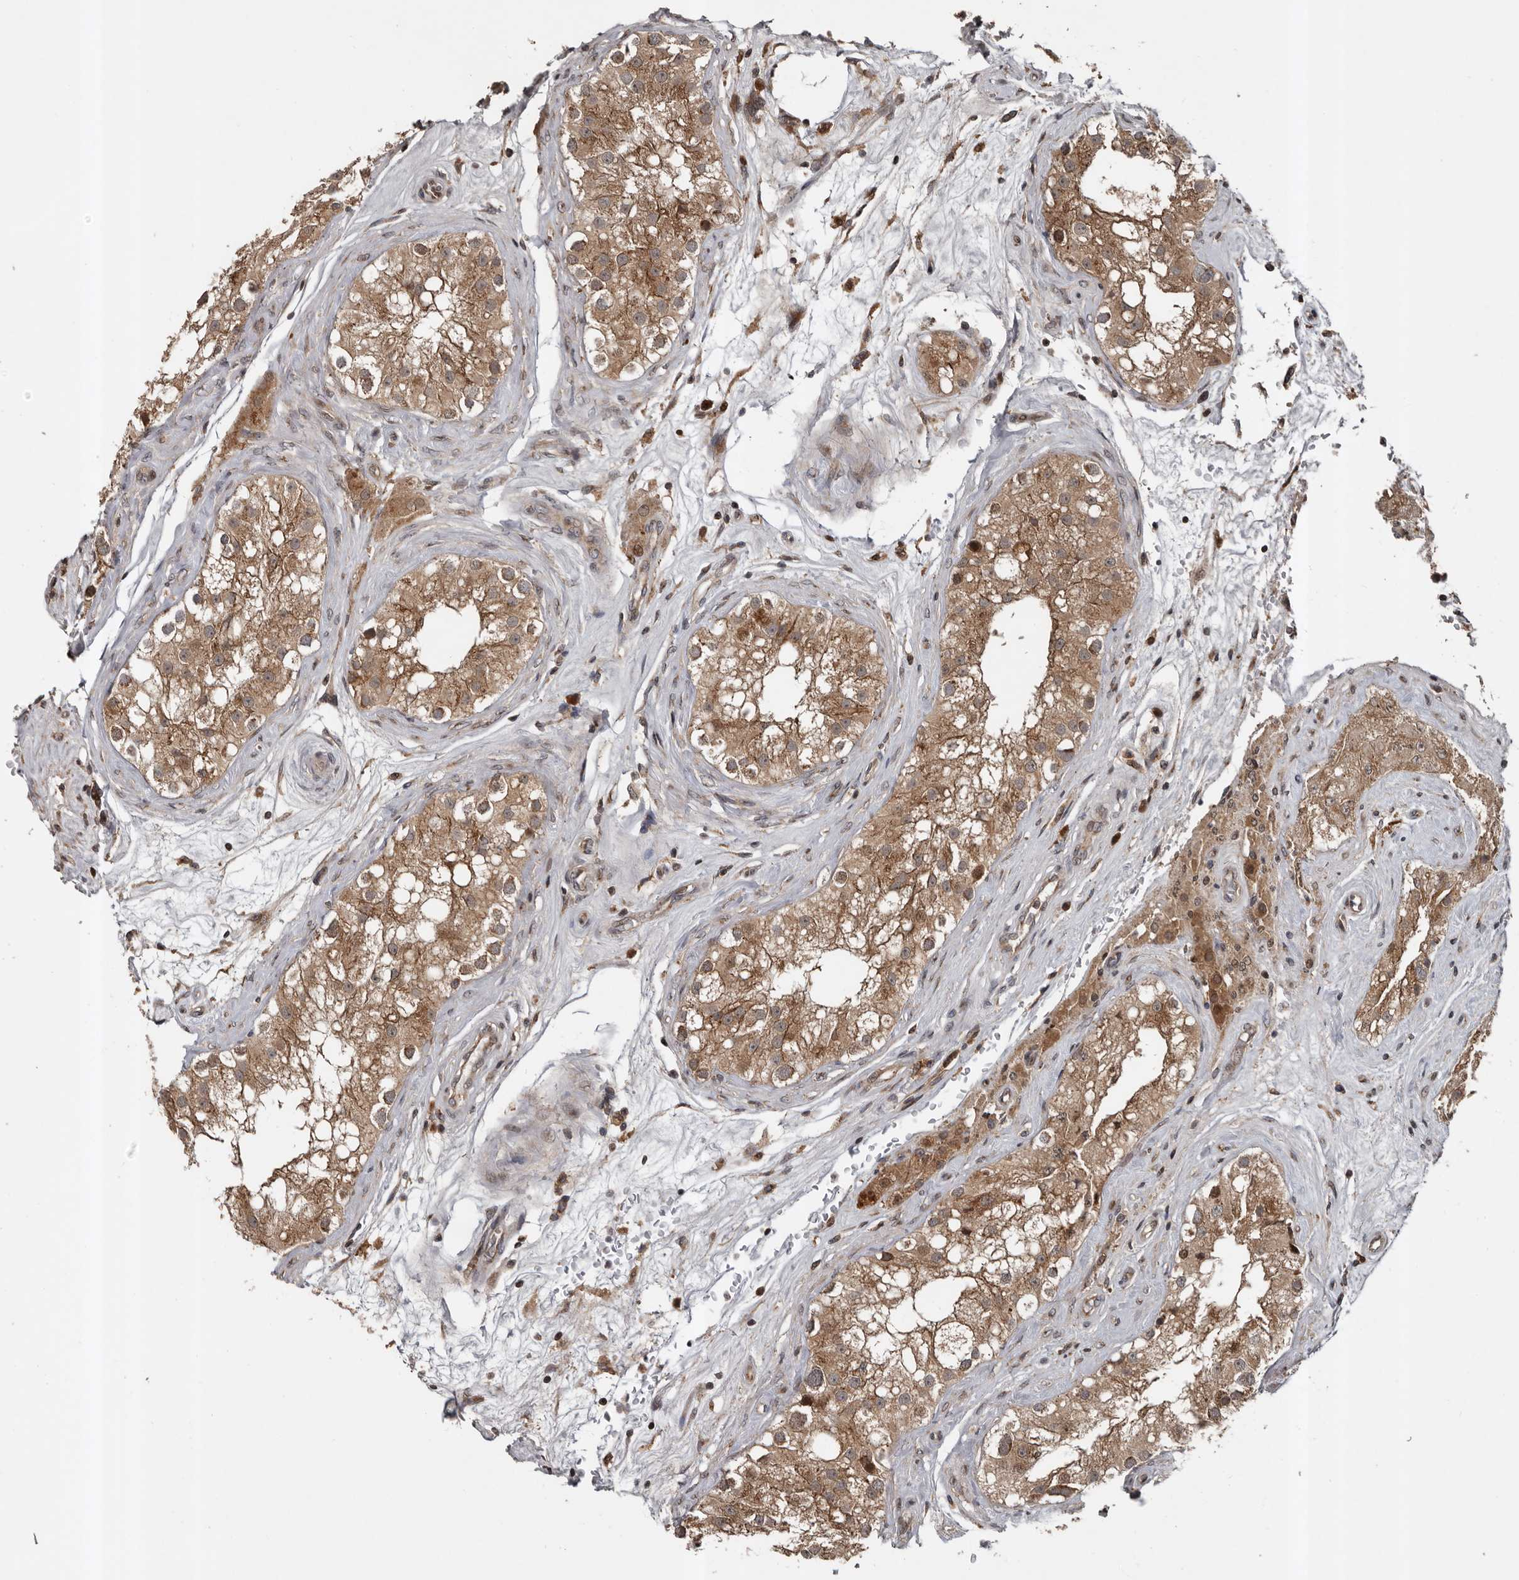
{"staining": {"intensity": "moderate", "quantity": ">75%", "location": "cytoplasmic/membranous"}, "tissue": "testis", "cell_type": "Cells in seminiferous ducts", "image_type": "normal", "snomed": [{"axis": "morphology", "description": "Normal tissue, NOS"}, {"axis": "topography", "description": "Testis"}], "caption": "Testis stained with DAB immunohistochemistry (IHC) displays medium levels of moderate cytoplasmic/membranous positivity in about >75% of cells in seminiferous ducts.", "gene": "CCDC190", "patient": {"sex": "male", "age": 84}}